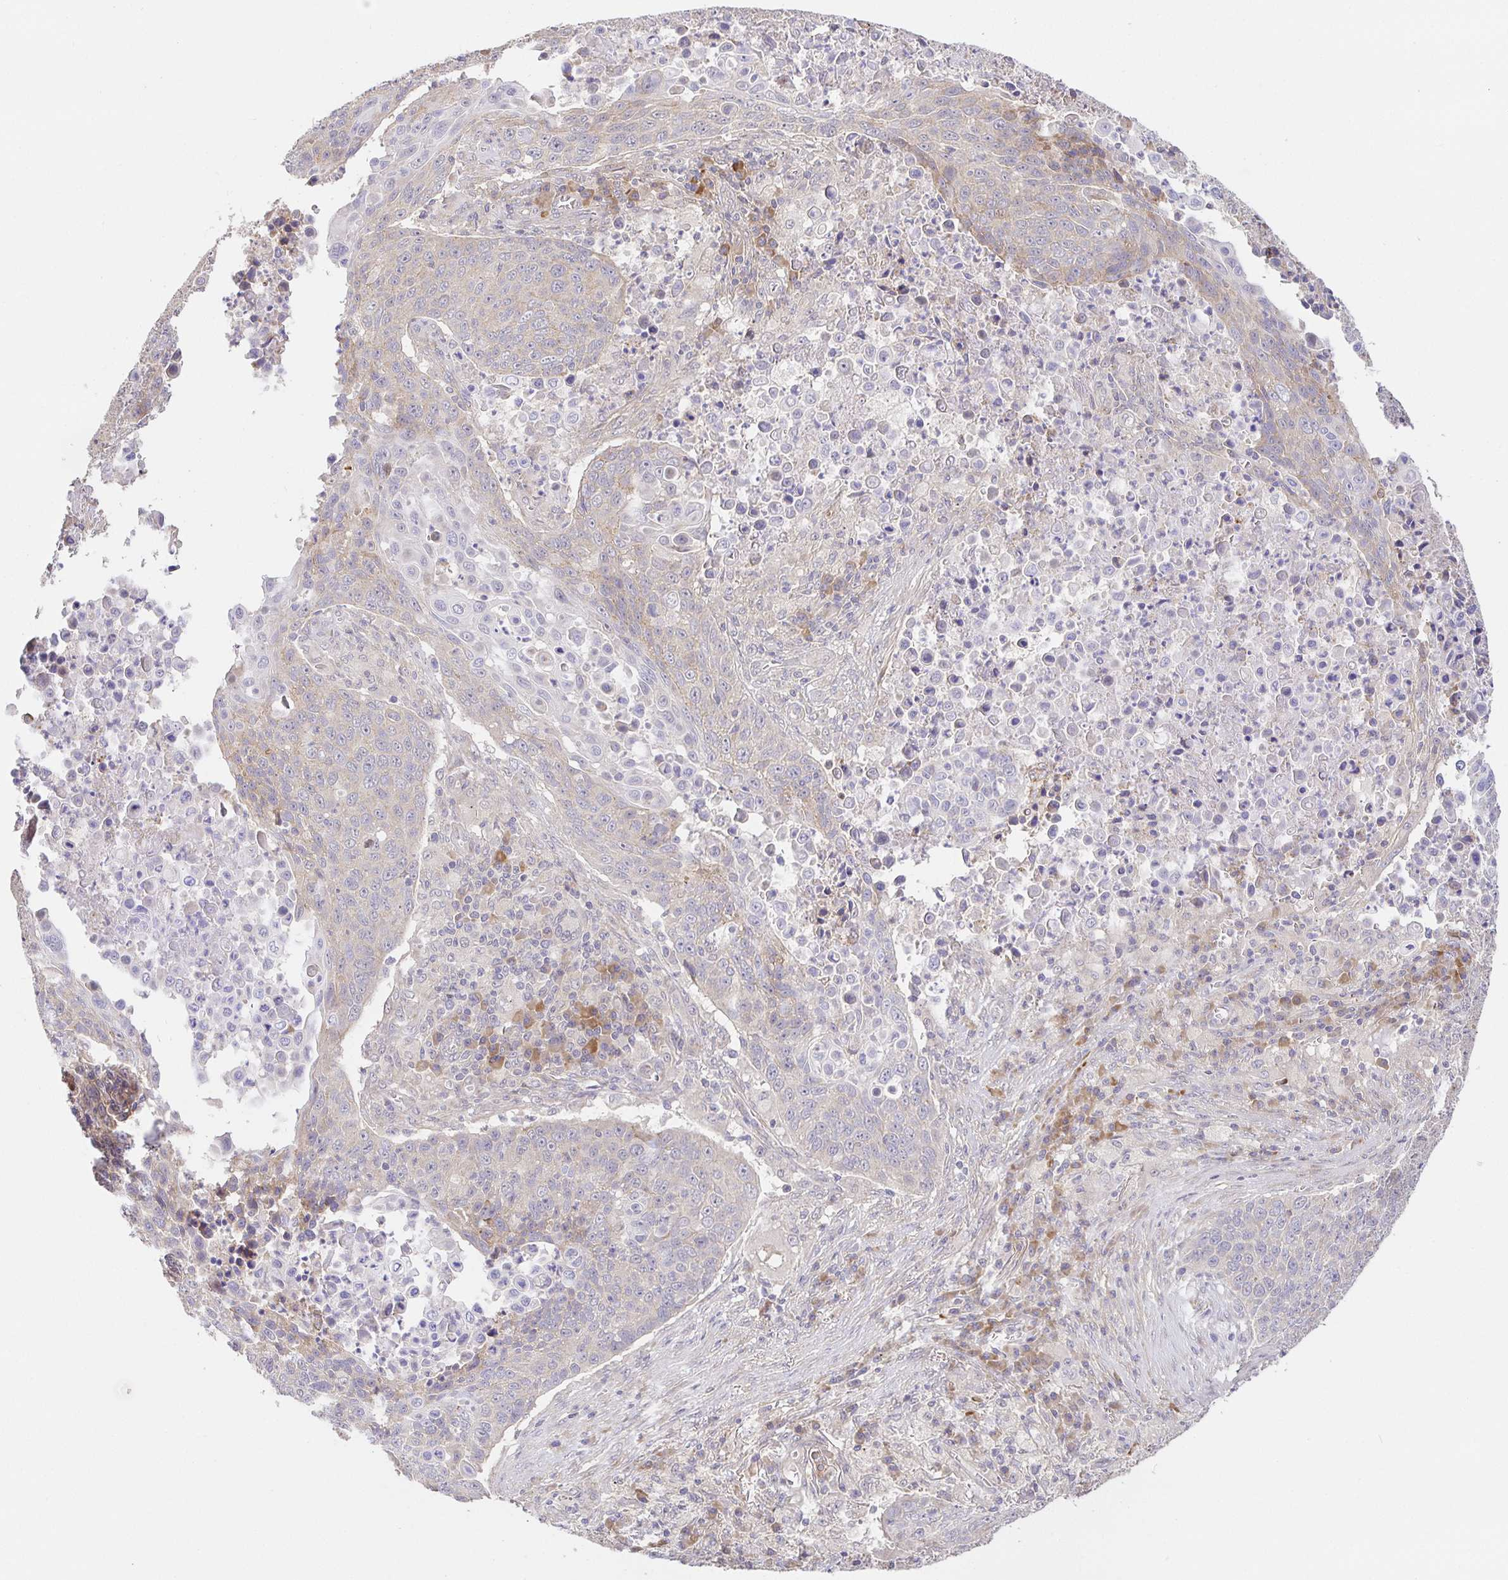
{"staining": {"intensity": "negative", "quantity": "none", "location": "none"}, "tissue": "lung cancer", "cell_type": "Tumor cells", "image_type": "cancer", "snomed": [{"axis": "morphology", "description": "Squamous cell carcinoma, NOS"}, {"axis": "topography", "description": "Lung"}], "caption": "This is an immunohistochemistry (IHC) histopathology image of squamous cell carcinoma (lung). There is no expression in tumor cells.", "gene": "ZDHHC11", "patient": {"sex": "male", "age": 78}}